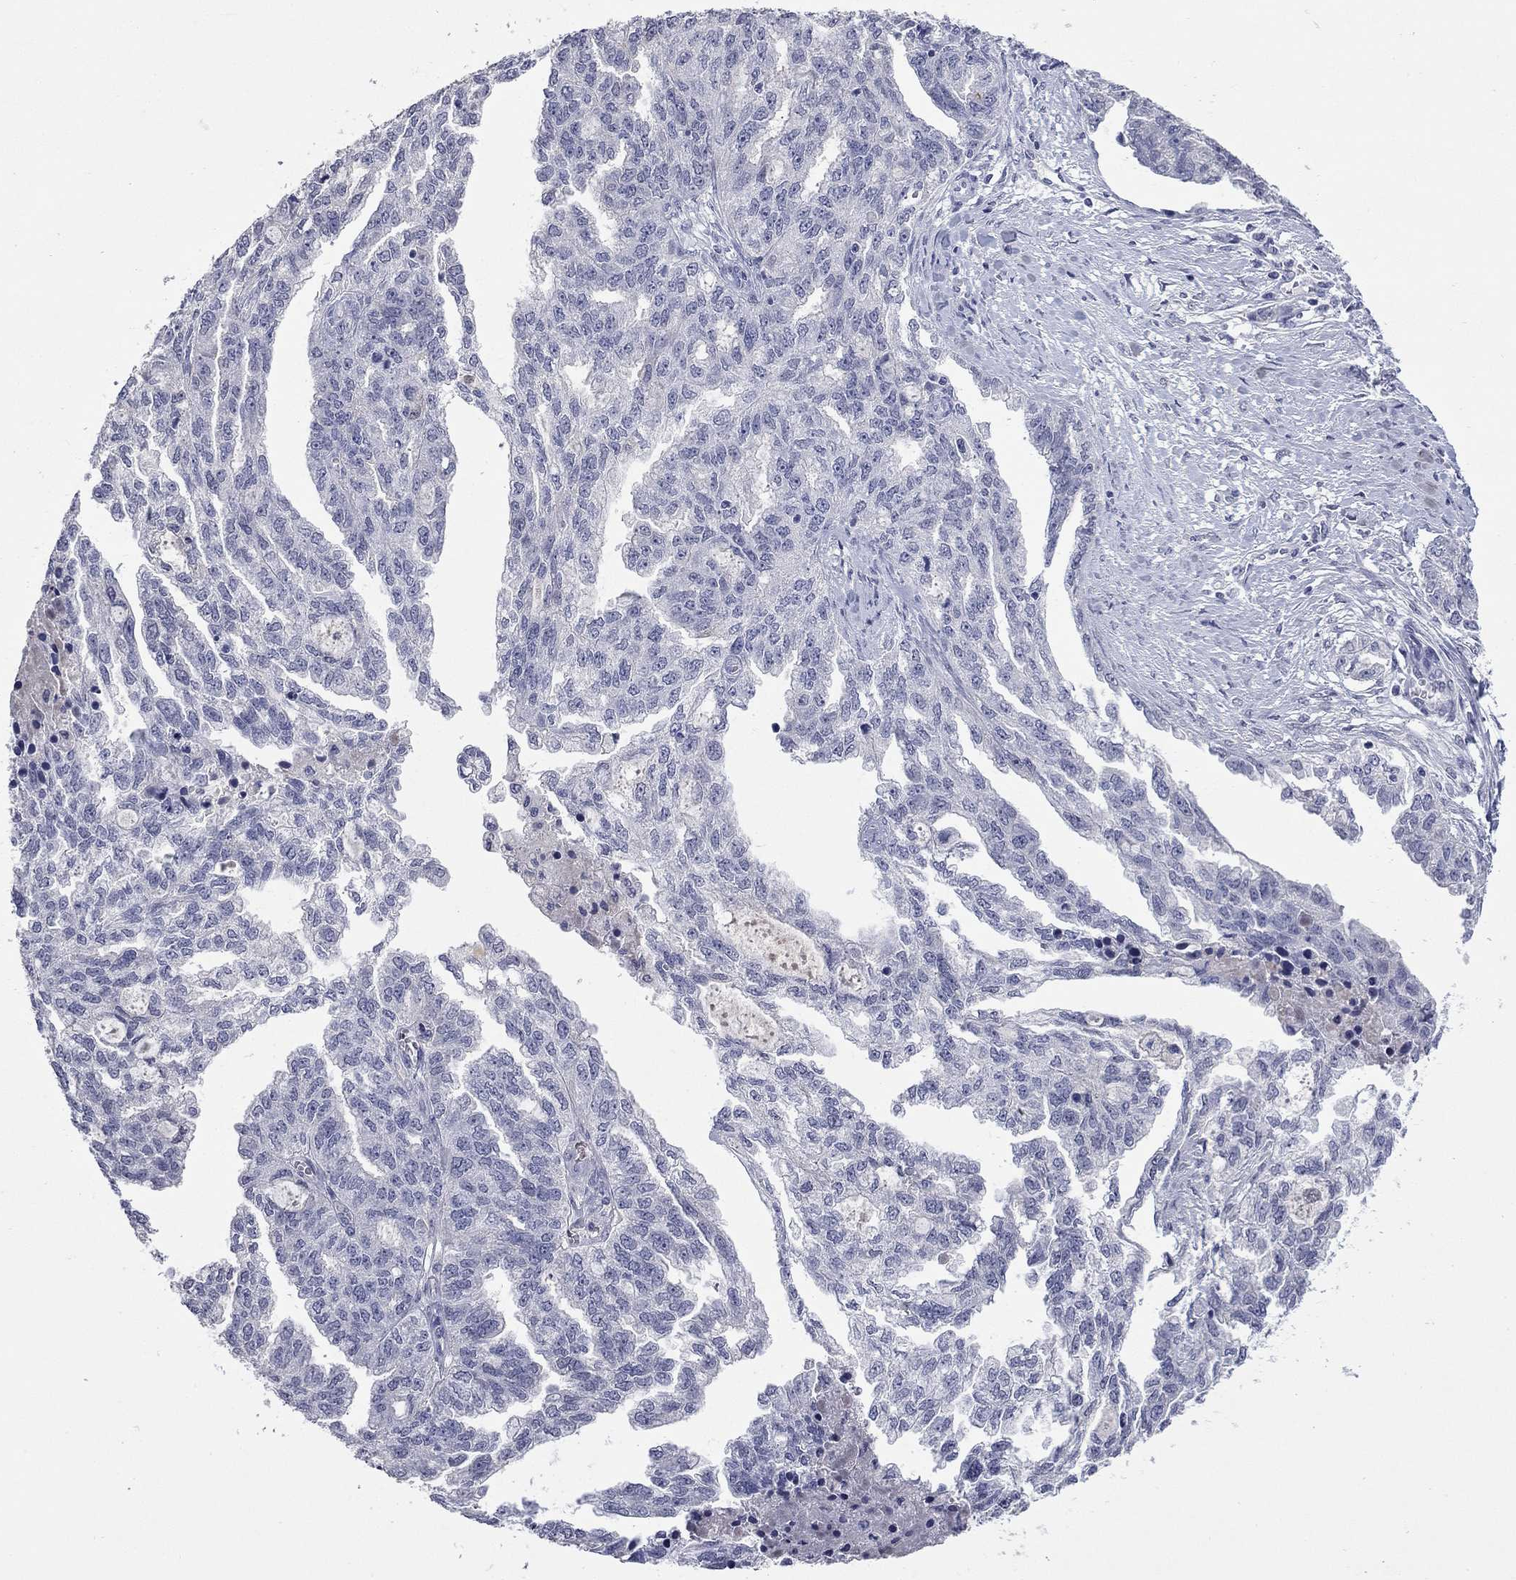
{"staining": {"intensity": "negative", "quantity": "none", "location": "none"}, "tissue": "ovarian cancer", "cell_type": "Tumor cells", "image_type": "cancer", "snomed": [{"axis": "morphology", "description": "Cystadenocarcinoma, serous, NOS"}, {"axis": "topography", "description": "Ovary"}], "caption": "The immunohistochemistry micrograph has no significant expression in tumor cells of serous cystadenocarcinoma (ovarian) tissue.", "gene": "SLC51A", "patient": {"sex": "female", "age": 51}}